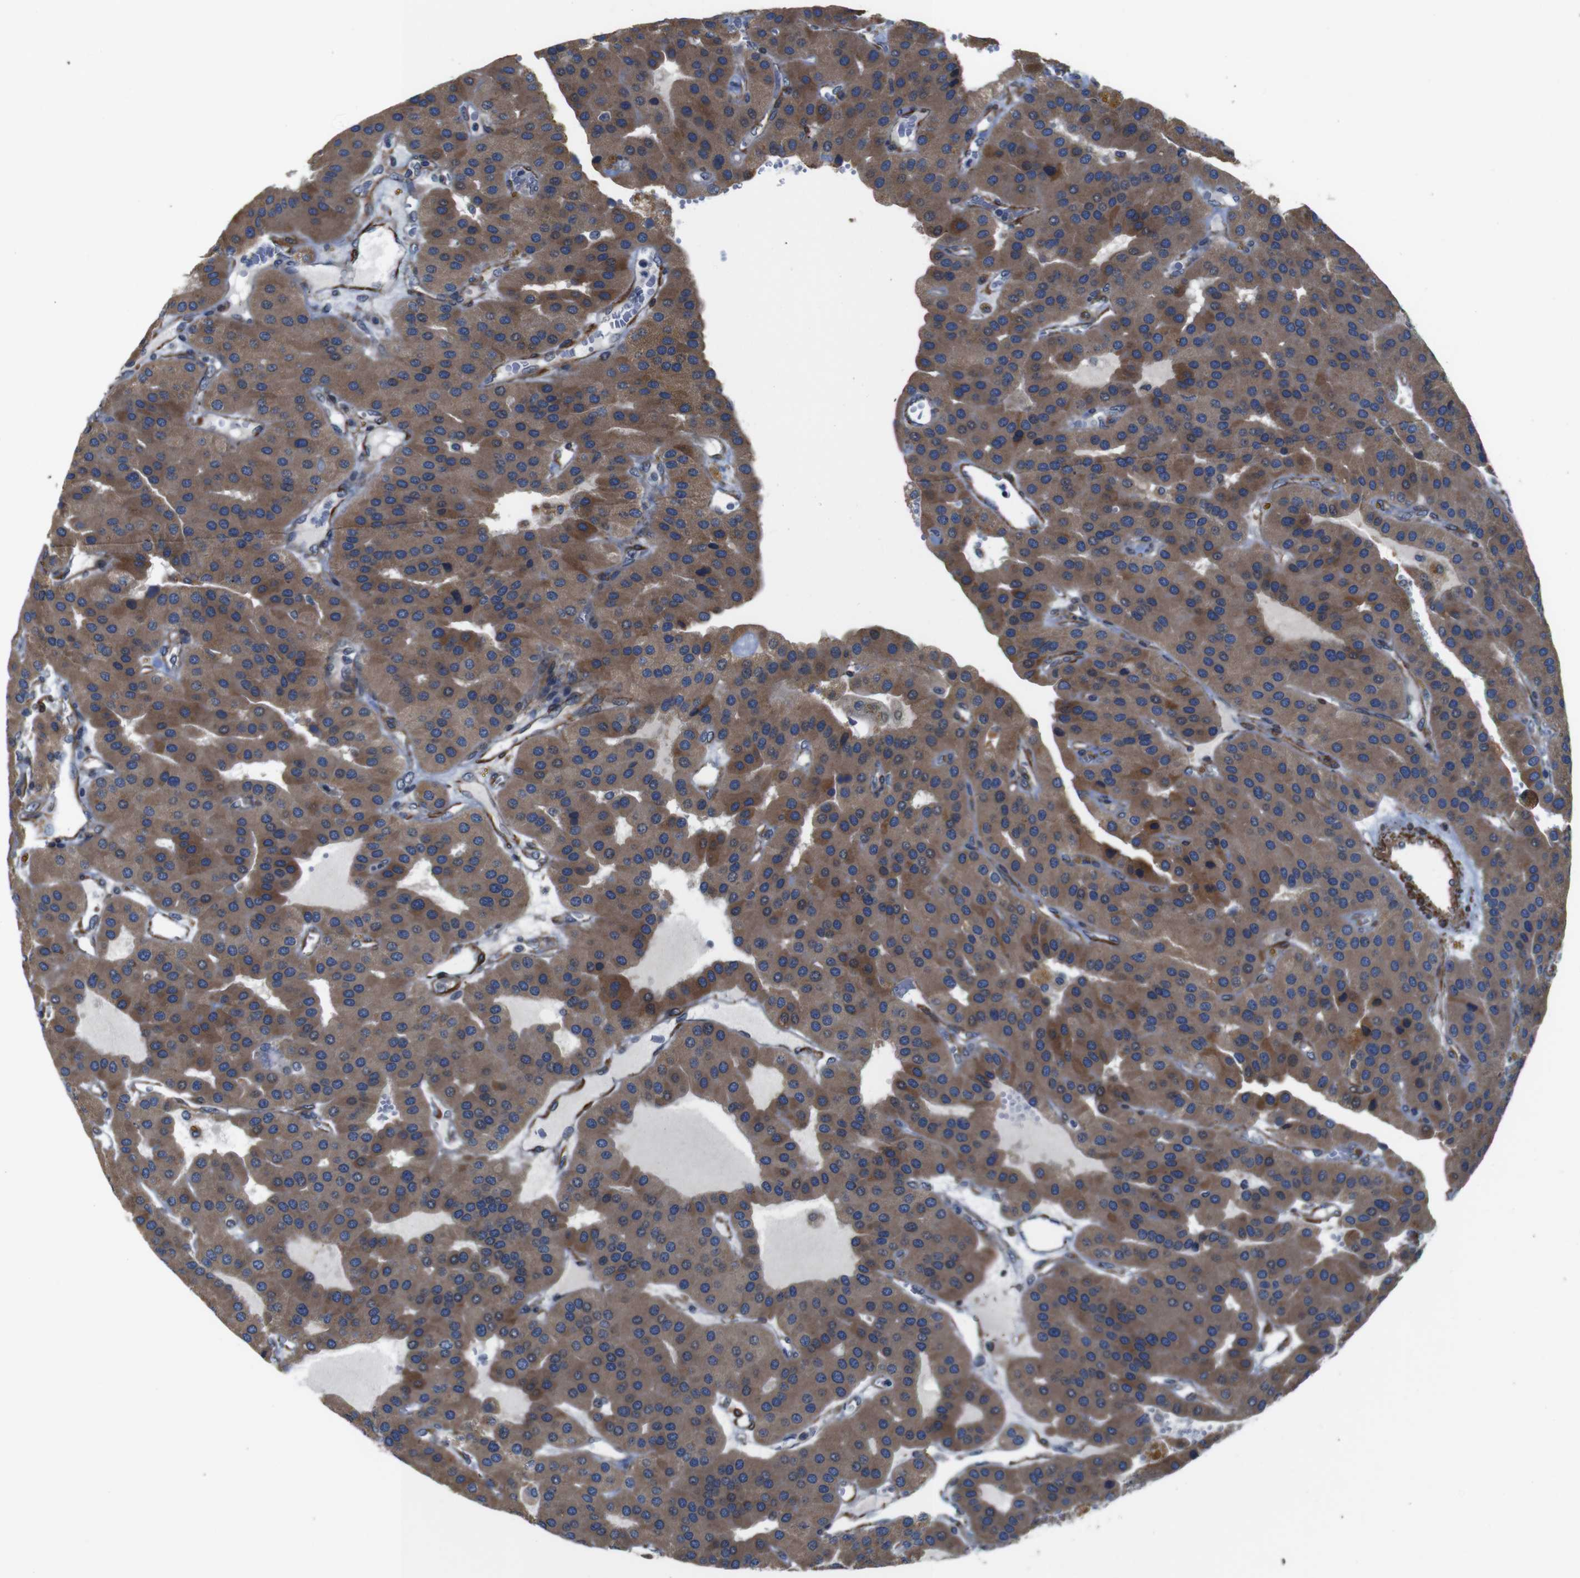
{"staining": {"intensity": "moderate", "quantity": ">75%", "location": "cytoplasmic/membranous"}, "tissue": "parathyroid gland", "cell_type": "Glandular cells", "image_type": "normal", "snomed": [{"axis": "morphology", "description": "Normal tissue, NOS"}, {"axis": "morphology", "description": "Adenoma, NOS"}, {"axis": "topography", "description": "Parathyroid gland"}], "caption": "Immunohistochemical staining of unremarkable parathyroid gland shows medium levels of moderate cytoplasmic/membranous staining in about >75% of glandular cells.", "gene": "GGT7", "patient": {"sex": "female", "age": 86}}